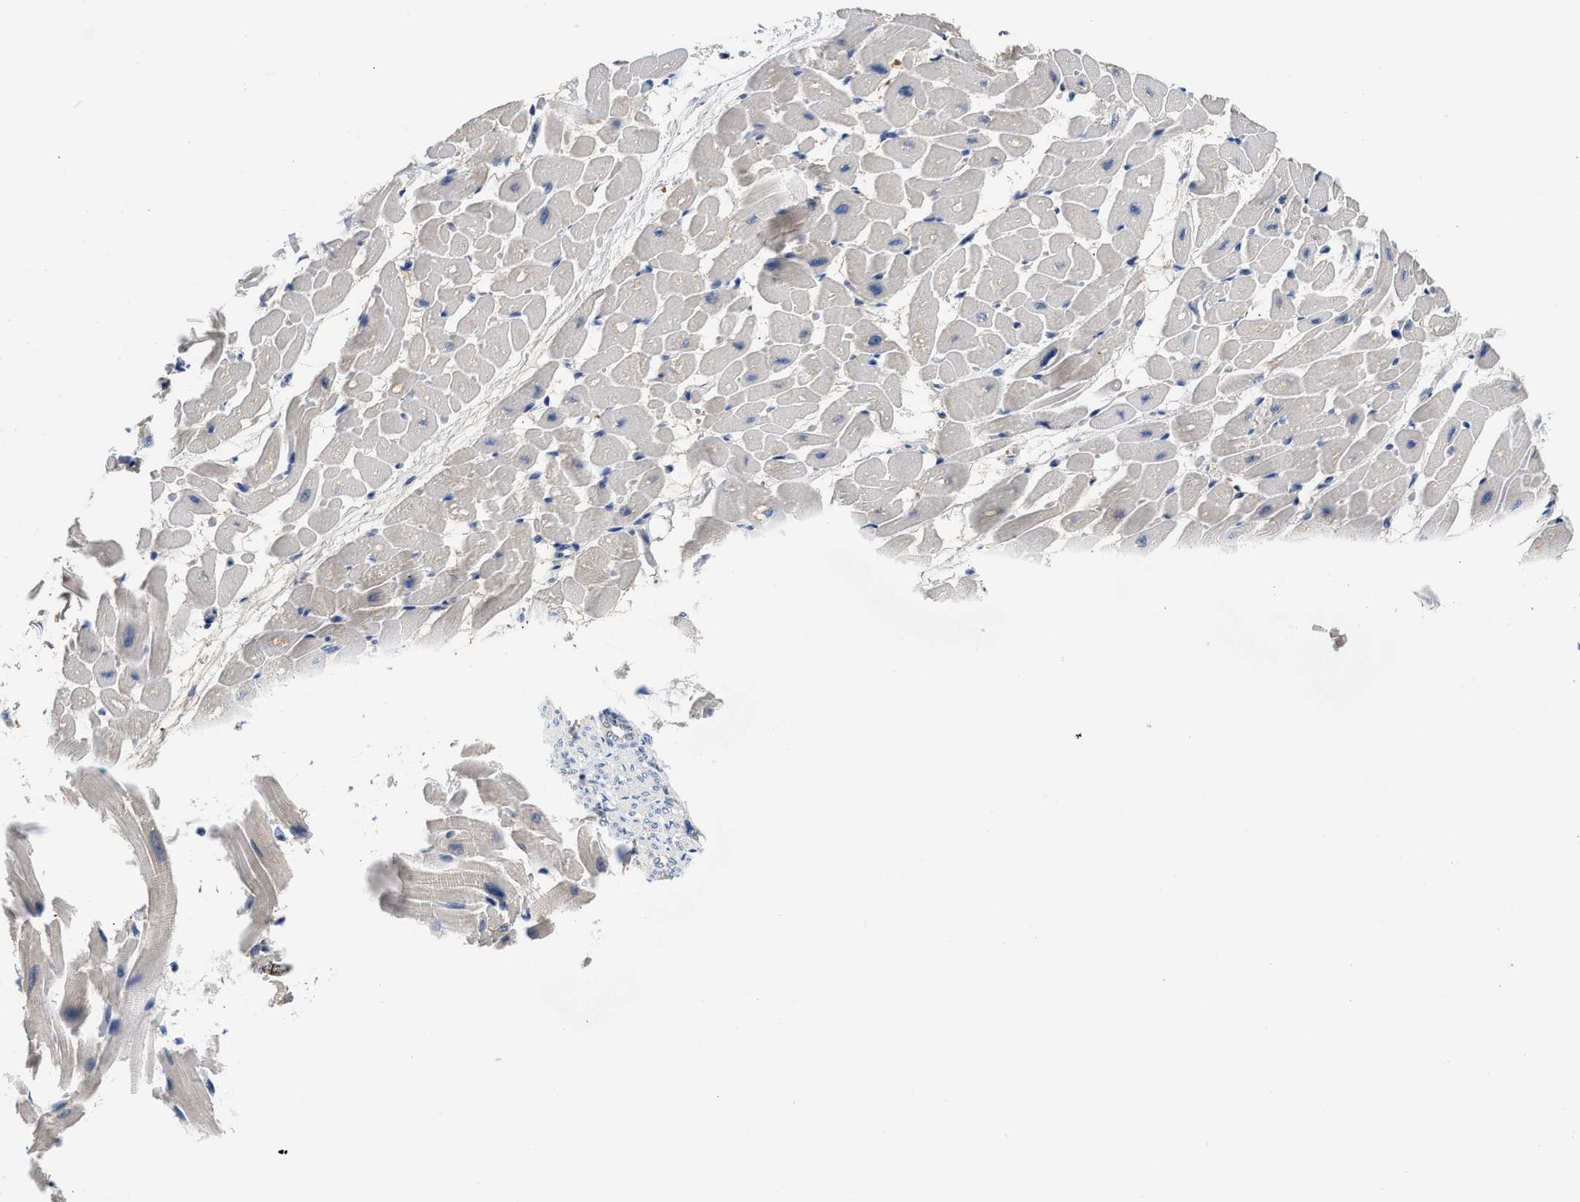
{"staining": {"intensity": "negative", "quantity": "none", "location": "none"}, "tissue": "heart muscle", "cell_type": "Cardiomyocytes", "image_type": "normal", "snomed": [{"axis": "morphology", "description": "Normal tissue, NOS"}, {"axis": "topography", "description": "Heart"}], "caption": "High magnification brightfield microscopy of unremarkable heart muscle stained with DAB (3,3'-diaminobenzidine) (brown) and counterstained with hematoxylin (blue): cardiomyocytes show no significant expression.", "gene": "XPO5", "patient": {"sex": "male", "age": 45}}